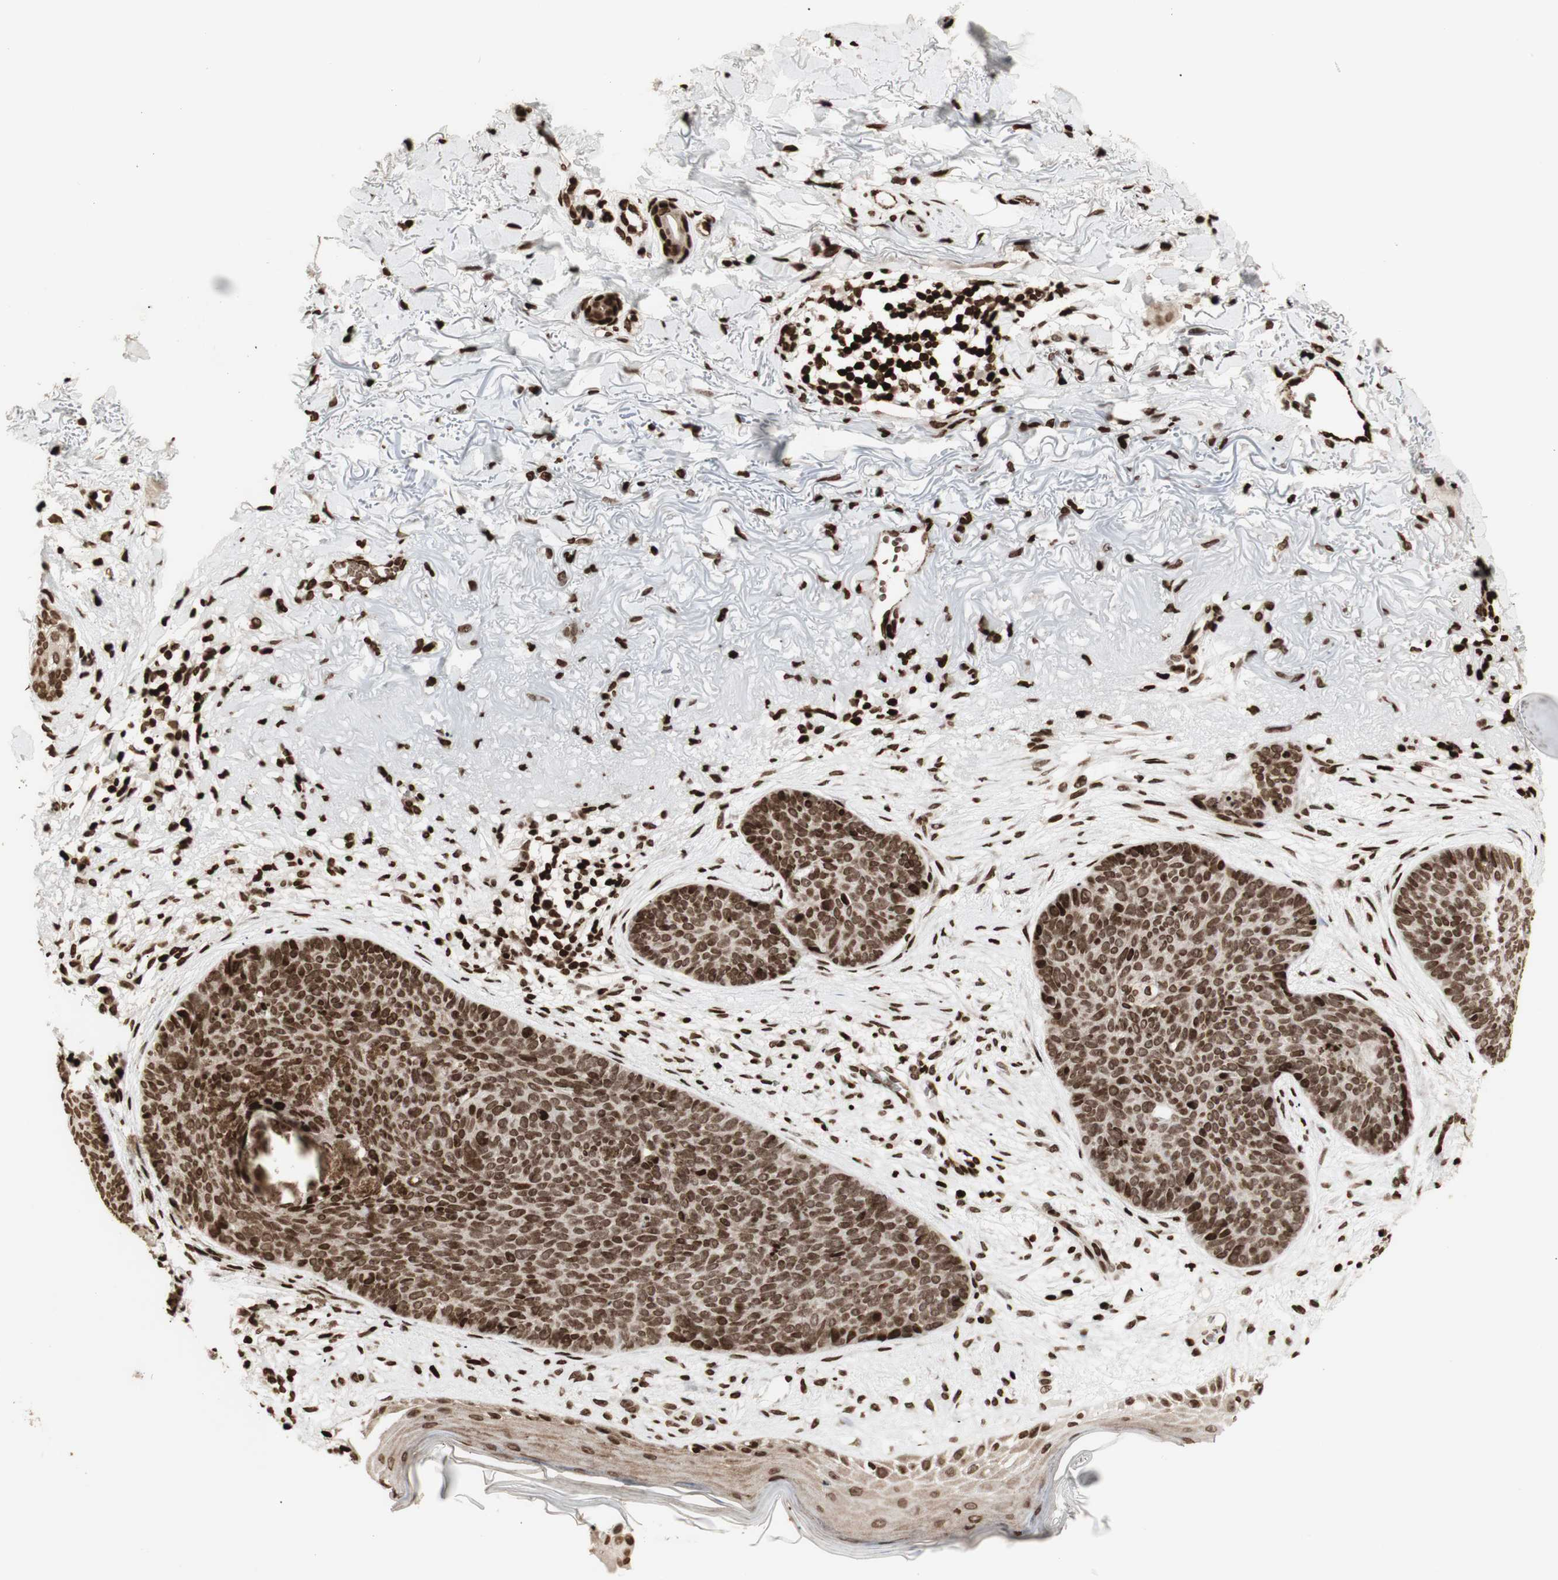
{"staining": {"intensity": "strong", "quantity": ">75%", "location": "nuclear"}, "tissue": "skin cancer", "cell_type": "Tumor cells", "image_type": "cancer", "snomed": [{"axis": "morphology", "description": "Normal tissue, NOS"}, {"axis": "morphology", "description": "Basal cell carcinoma"}, {"axis": "topography", "description": "Skin"}], "caption": "Immunohistochemical staining of skin cancer displays high levels of strong nuclear protein expression in approximately >75% of tumor cells.", "gene": "NCAPD2", "patient": {"sex": "female", "age": 70}}